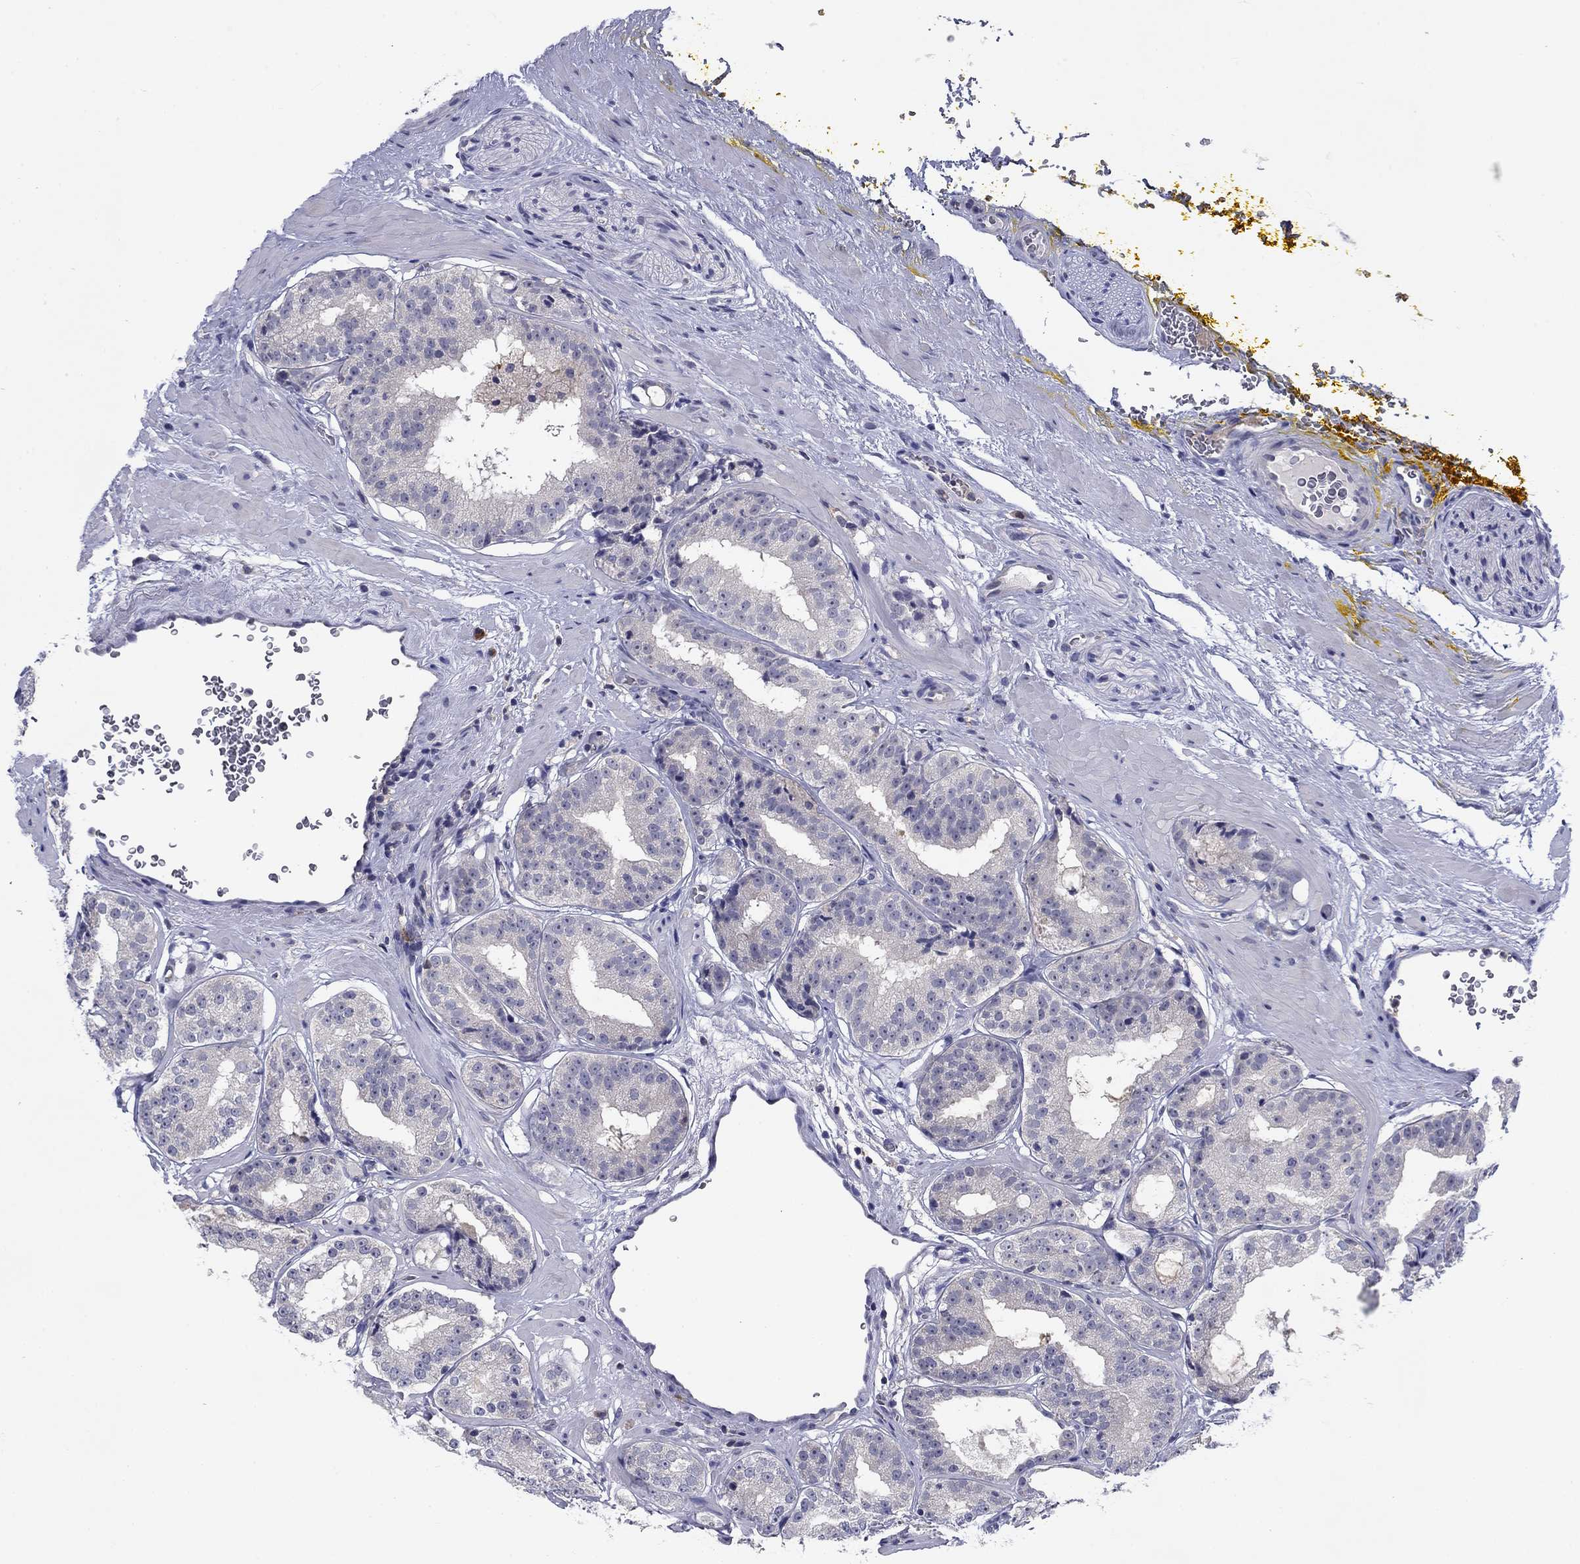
{"staining": {"intensity": "negative", "quantity": "none", "location": "none"}, "tissue": "prostate cancer", "cell_type": "Tumor cells", "image_type": "cancer", "snomed": [{"axis": "morphology", "description": "Adenocarcinoma, Low grade"}, {"axis": "topography", "description": "Prostate"}], "caption": "DAB (3,3'-diaminobenzidine) immunohistochemical staining of human prostate cancer (low-grade adenocarcinoma) shows no significant staining in tumor cells. (Immunohistochemistry, brightfield microscopy, high magnification).", "gene": "POU2F2", "patient": {"sex": "male", "age": 60}}